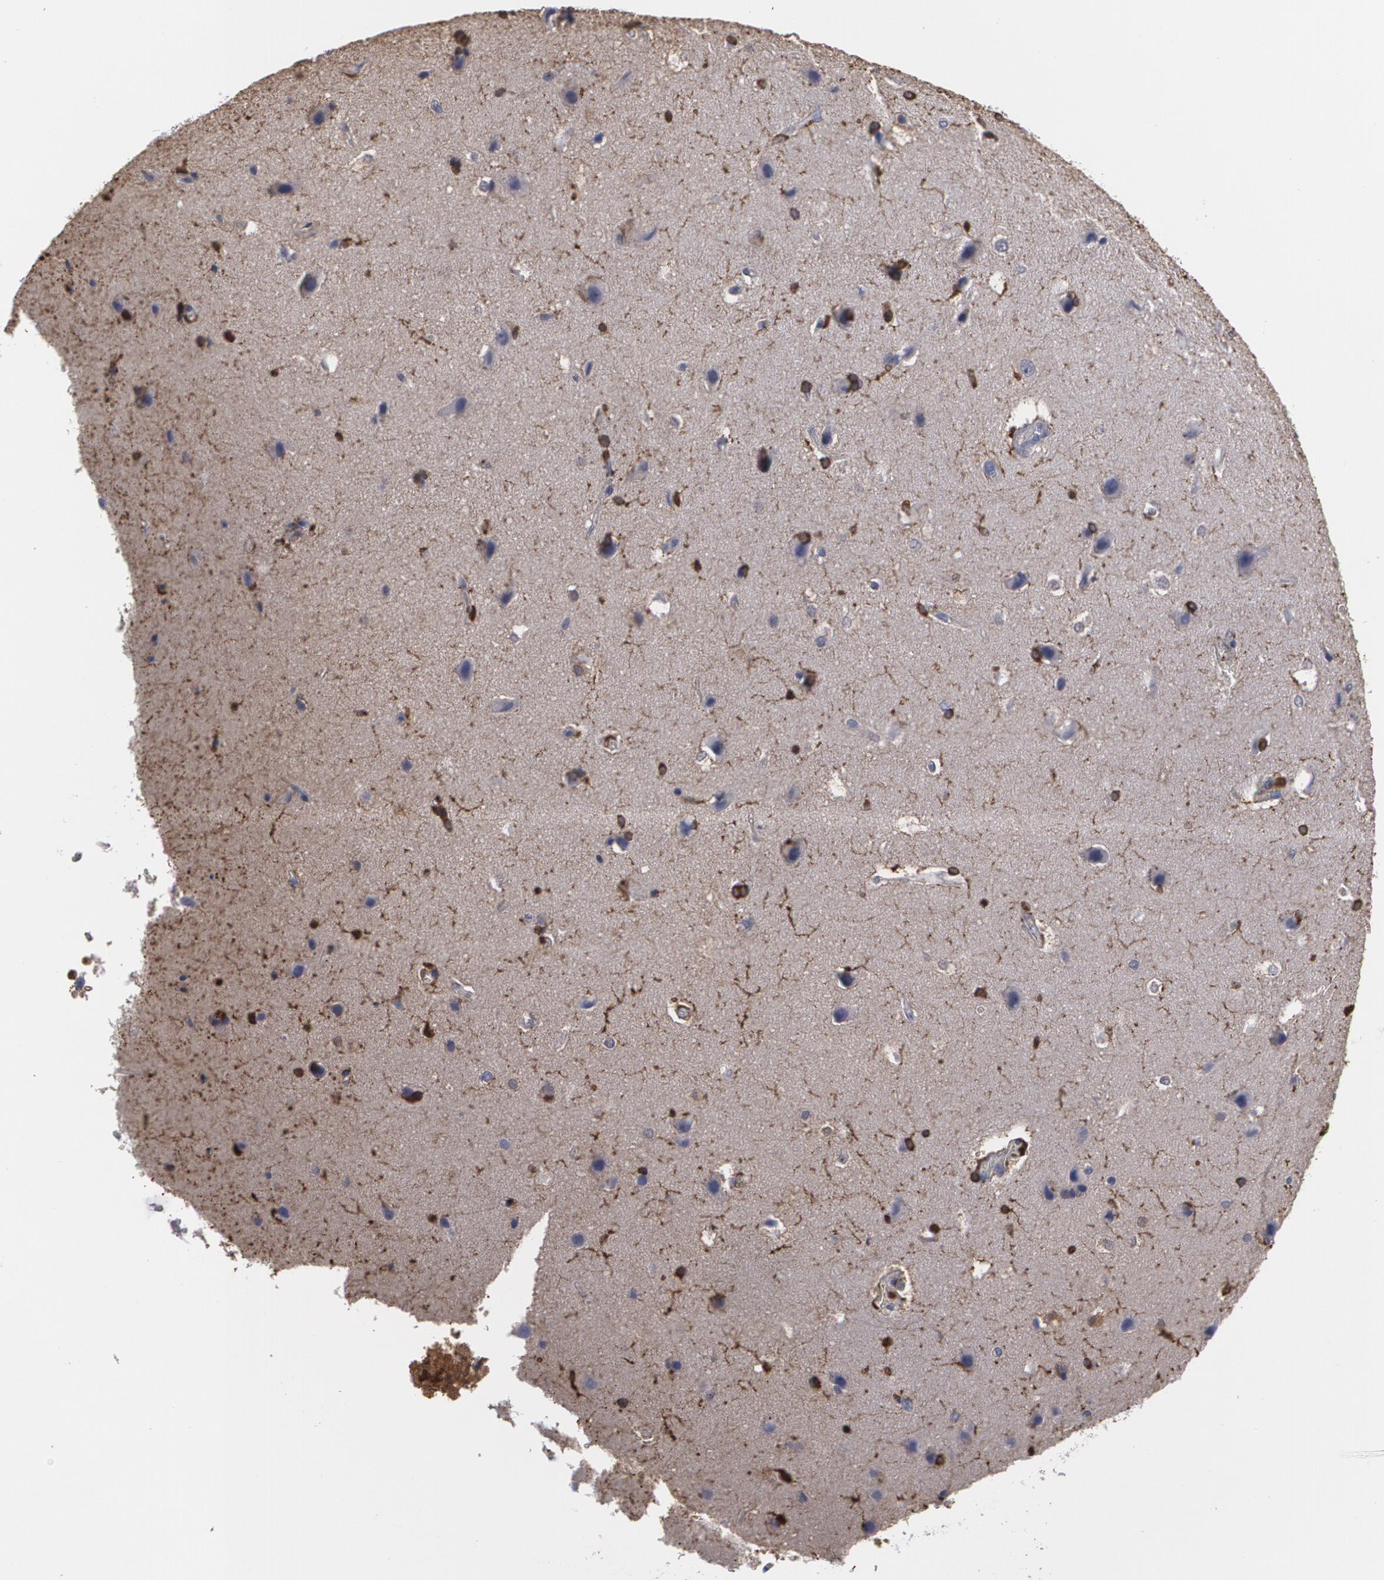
{"staining": {"intensity": "negative", "quantity": "none", "location": "none"}, "tissue": "cerebral cortex", "cell_type": "Endothelial cells", "image_type": "normal", "snomed": [{"axis": "morphology", "description": "Normal tissue, NOS"}, {"axis": "topography", "description": "Cerebral cortex"}], "caption": "Immunohistochemical staining of benign cerebral cortex exhibits no significant positivity in endothelial cells.", "gene": "ODC1", "patient": {"sex": "female", "age": 45}}